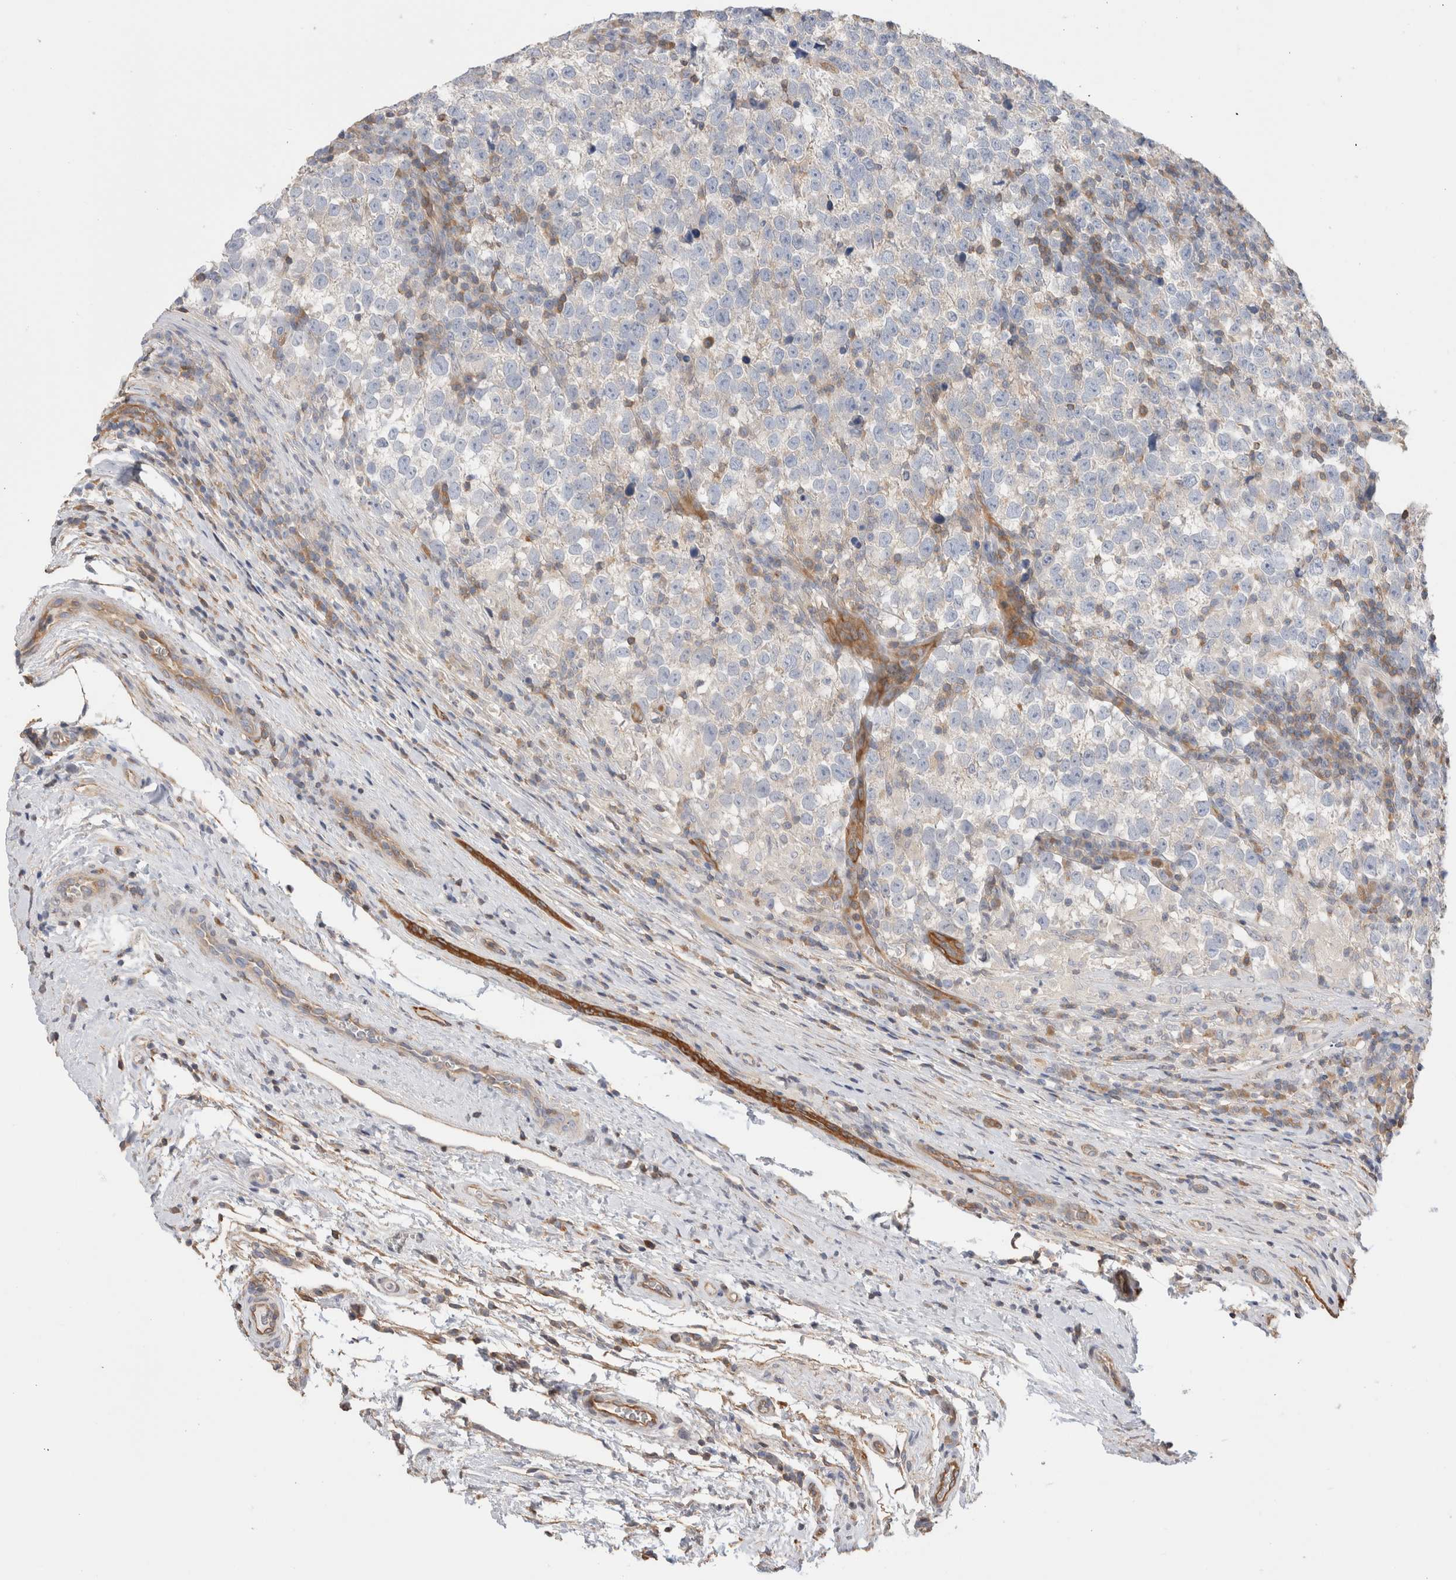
{"staining": {"intensity": "negative", "quantity": "none", "location": "none"}, "tissue": "testis cancer", "cell_type": "Tumor cells", "image_type": "cancer", "snomed": [{"axis": "morphology", "description": "Normal tissue, NOS"}, {"axis": "morphology", "description": "Seminoma, NOS"}, {"axis": "topography", "description": "Testis"}], "caption": "Immunohistochemical staining of human testis seminoma displays no significant expression in tumor cells.", "gene": "CAPN2", "patient": {"sex": "male", "age": 43}}